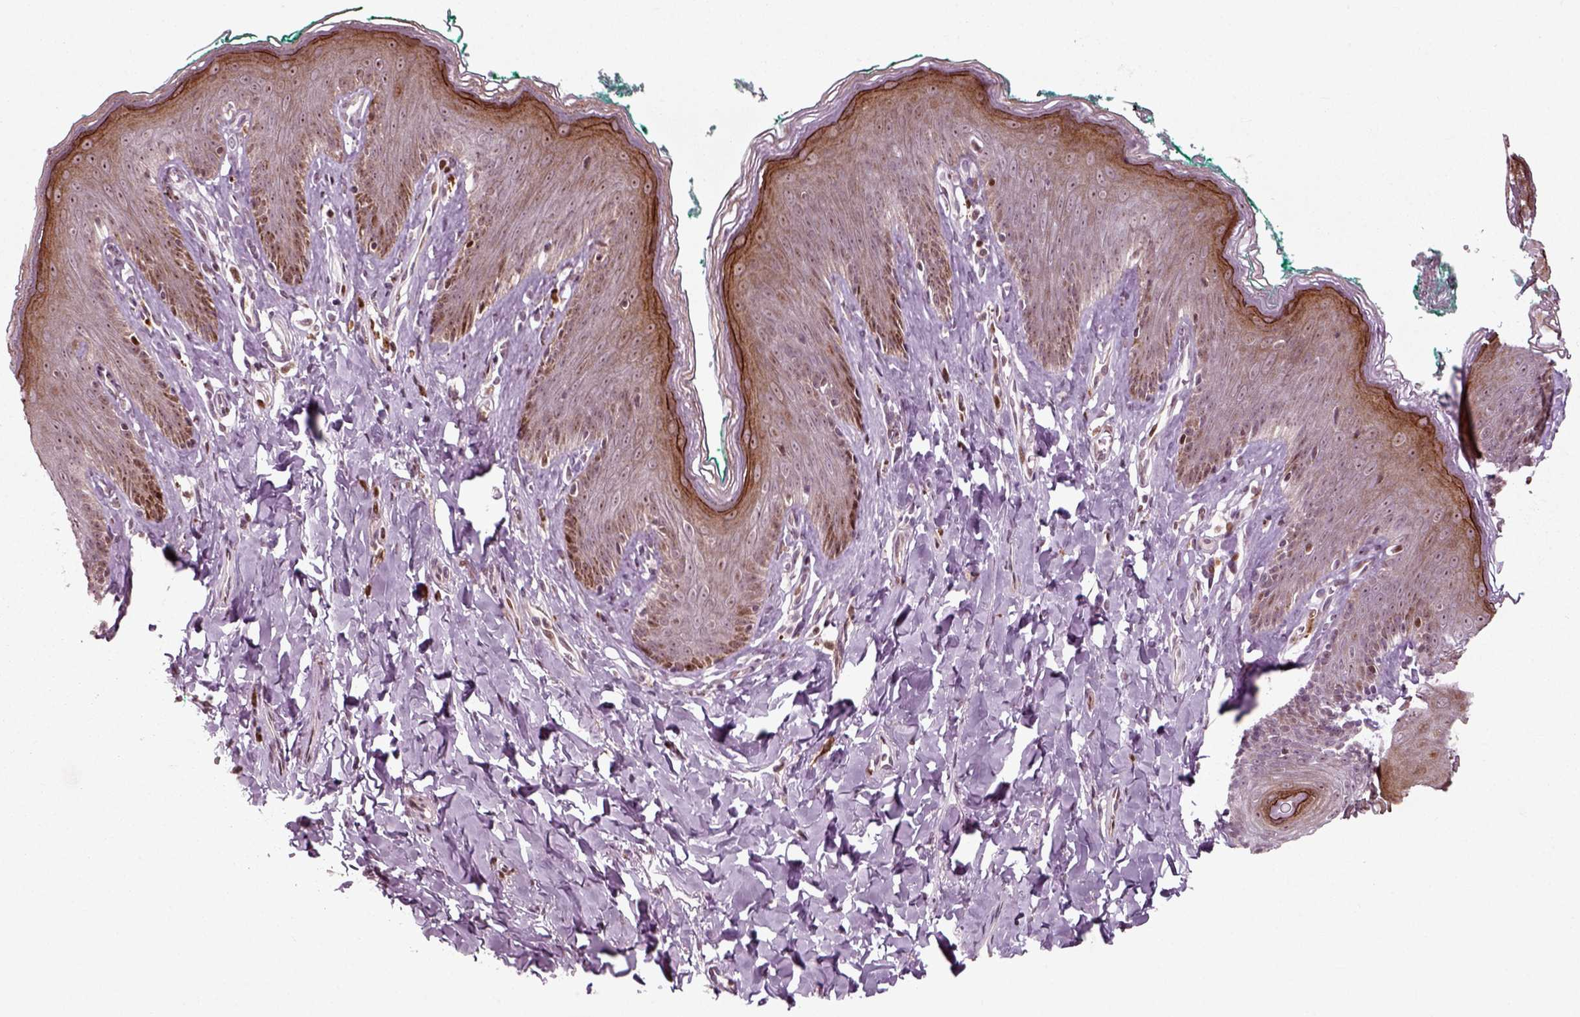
{"staining": {"intensity": "moderate", "quantity": "25%-75%", "location": "cytoplasmic/membranous,nuclear"}, "tissue": "skin", "cell_type": "Epidermal cells", "image_type": "normal", "snomed": [{"axis": "morphology", "description": "Normal tissue, NOS"}, {"axis": "topography", "description": "Vulva"}], "caption": "High-magnification brightfield microscopy of normal skin stained with DAB (3,3'-diaminobenzidine) (brown) and counterstained with hematoxylin (blue). epidermal cells exhibit moderate cytoplasmic/membranous,nuclear staining is present in approximately25%-75% of cells.", "gene": "CDC14A", "patient": {"sex": "female", "age": 66}}